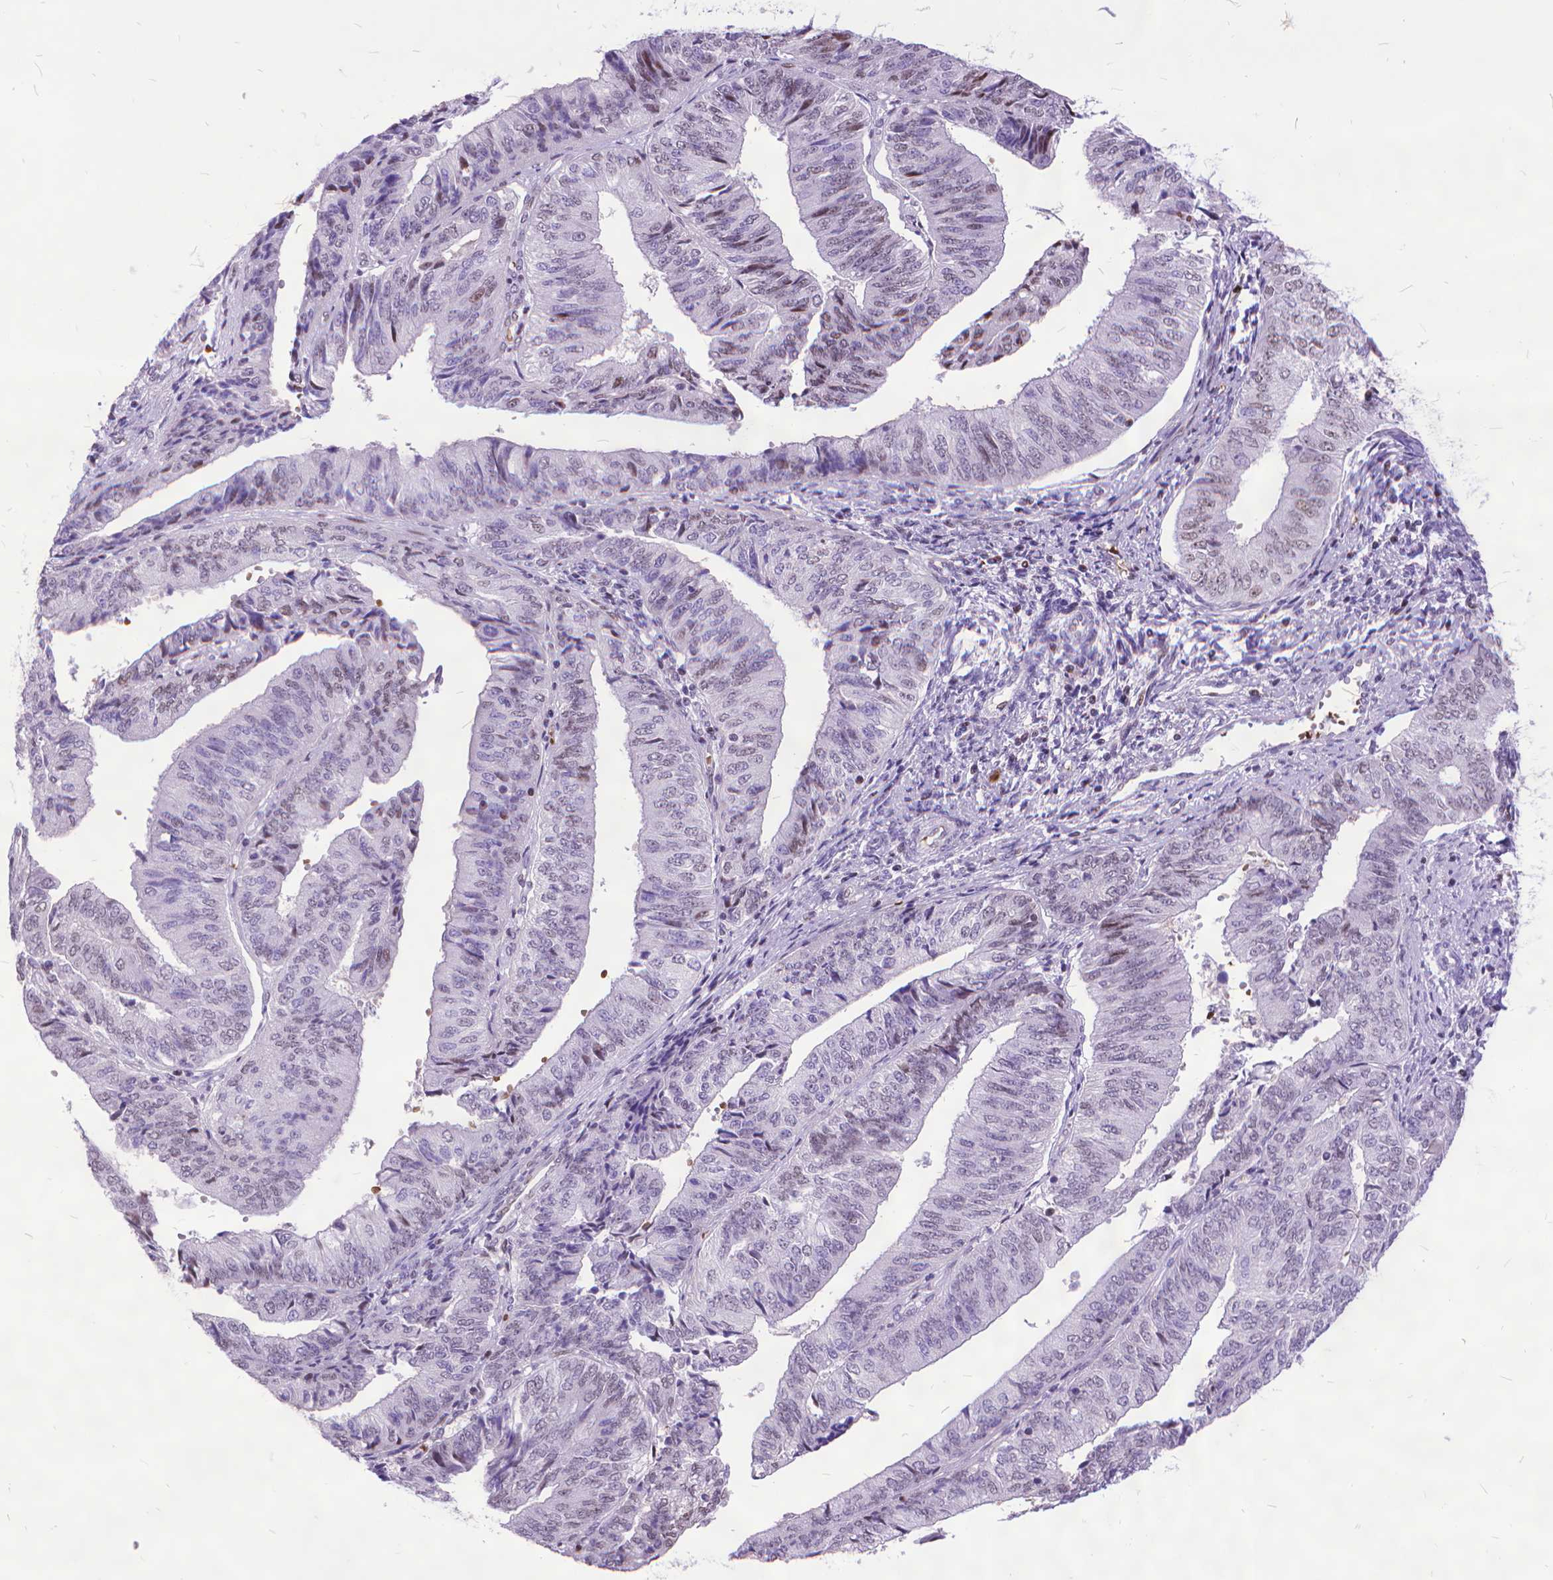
{"staining": {"intensity": "weak", "quantity": "<25%", "location": "nuclear"}, "tissue": "endometrial cancer", "cell_type": "Tumor cells", "image_type": "cancer", "snomed": [{"axis": "morphology", "description": "Adenocarcinoma, NOS"}, {"axis": "topography", "description": "Endometrium"}], "caption": "IHC histopathology image of neoplastic tissue: human adenocarcinoma (endometrial) stained with DAB exhibits no significant protein expression in tumor cells. (Stains: DAB immunohistochemistry with hematoxylin counter stain, Microscopy: brightfield microscopy at high magnification).", "gene": "POLE4", "patient": {"sex": "female", "age": 58}}